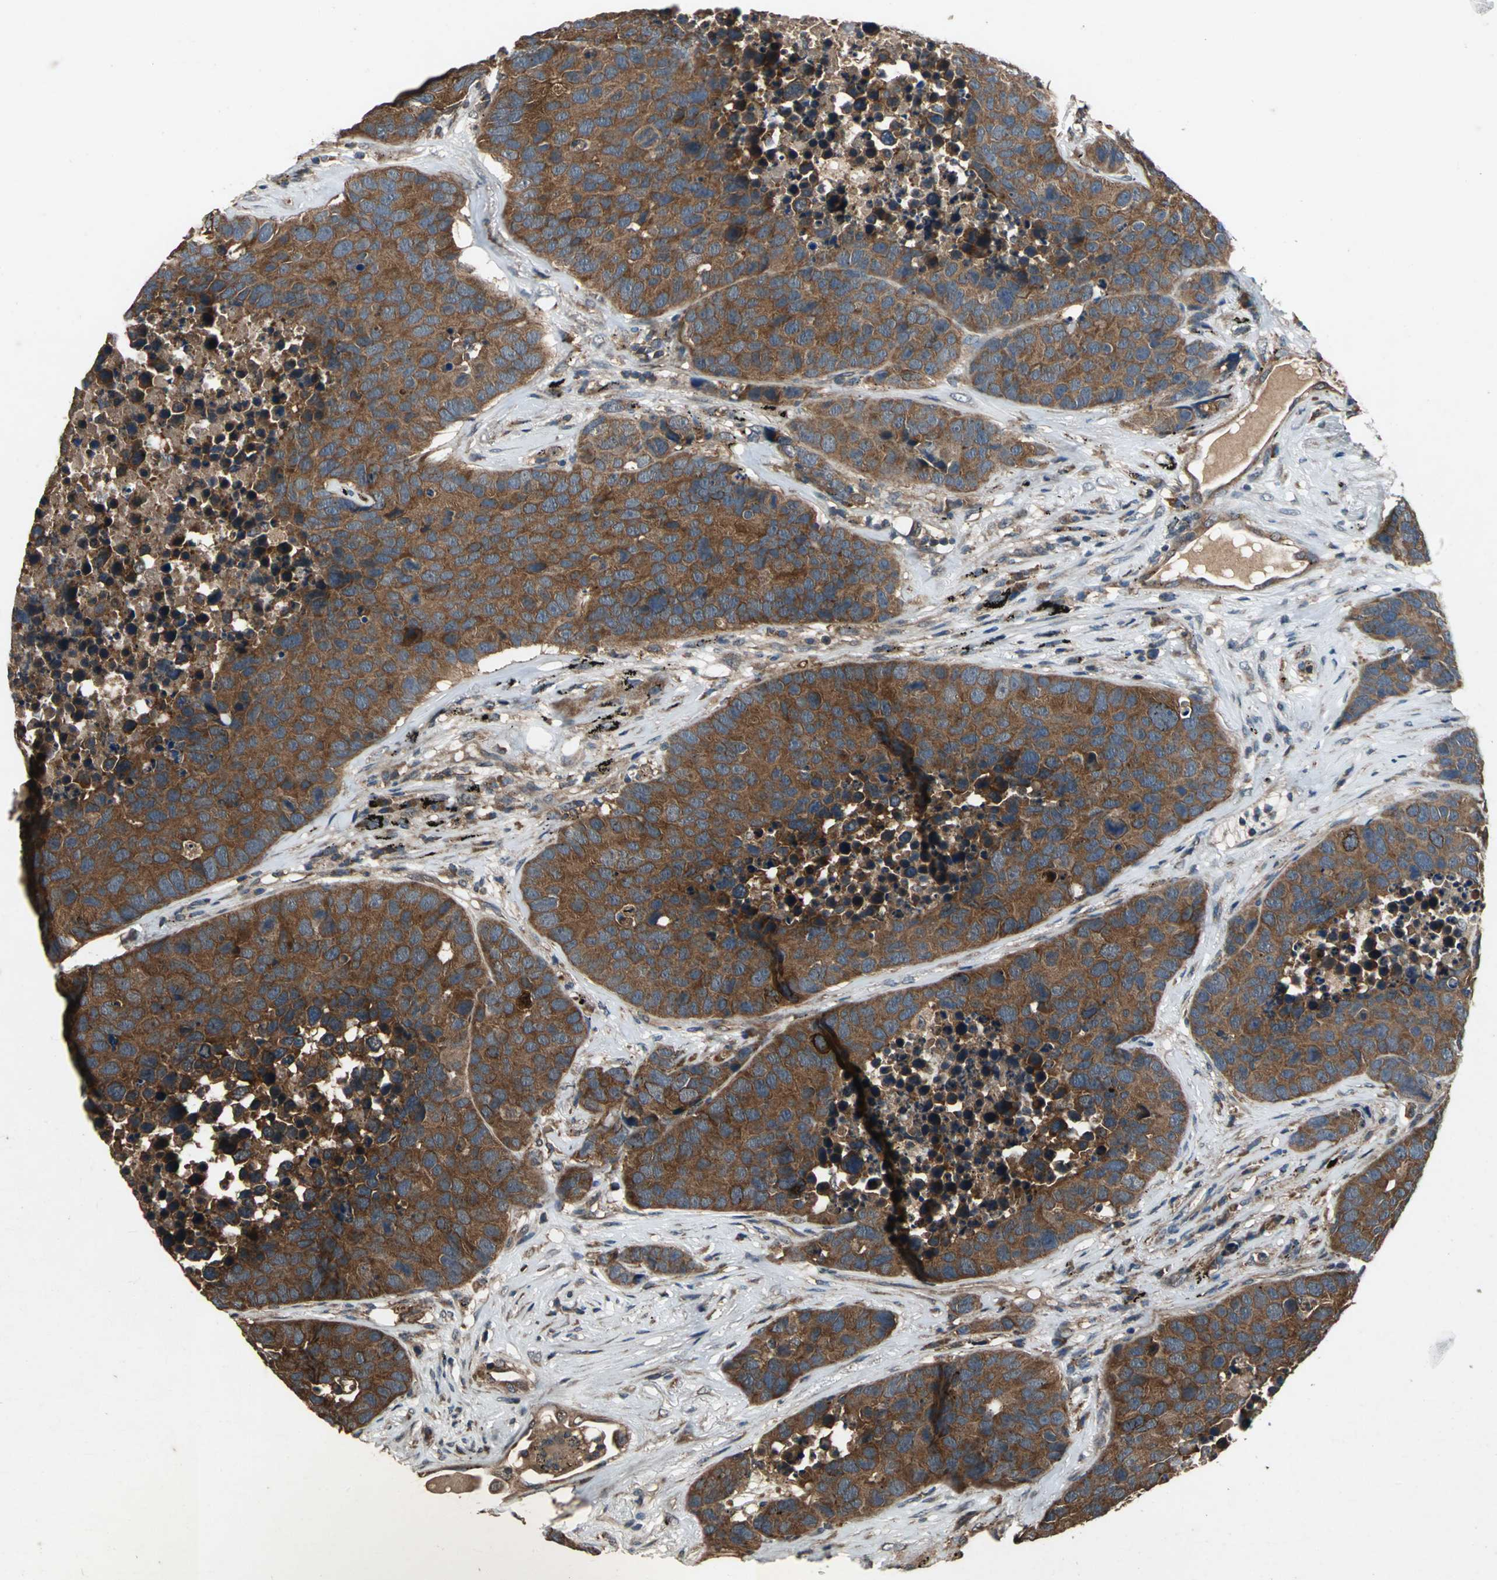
{"staining": {"intensity": "strong", "quantity": ">75%", "location": "cytoplasmic/membranous"}, "tissue": "carcinoid", "cell_type": "Tumor cells", "image_type": "cancer", "snomed": [{"axis": "morphology", "description": "Carcinoid, malignant, NOS"}, {"axis": "topography", "description": "Lung"}], "caption": "Carcinoid (malignant) stained with DAB (3,3'-diaminobenzidine) IHC demonstrates high levels of strong cytoplasmic/membranous expression in about >75% of tumor cells. (Brightfield microscopy of DAB IHC at high magnification).", "gene": "ZNF608", "patient": {"sex": "male", "age": 60}}